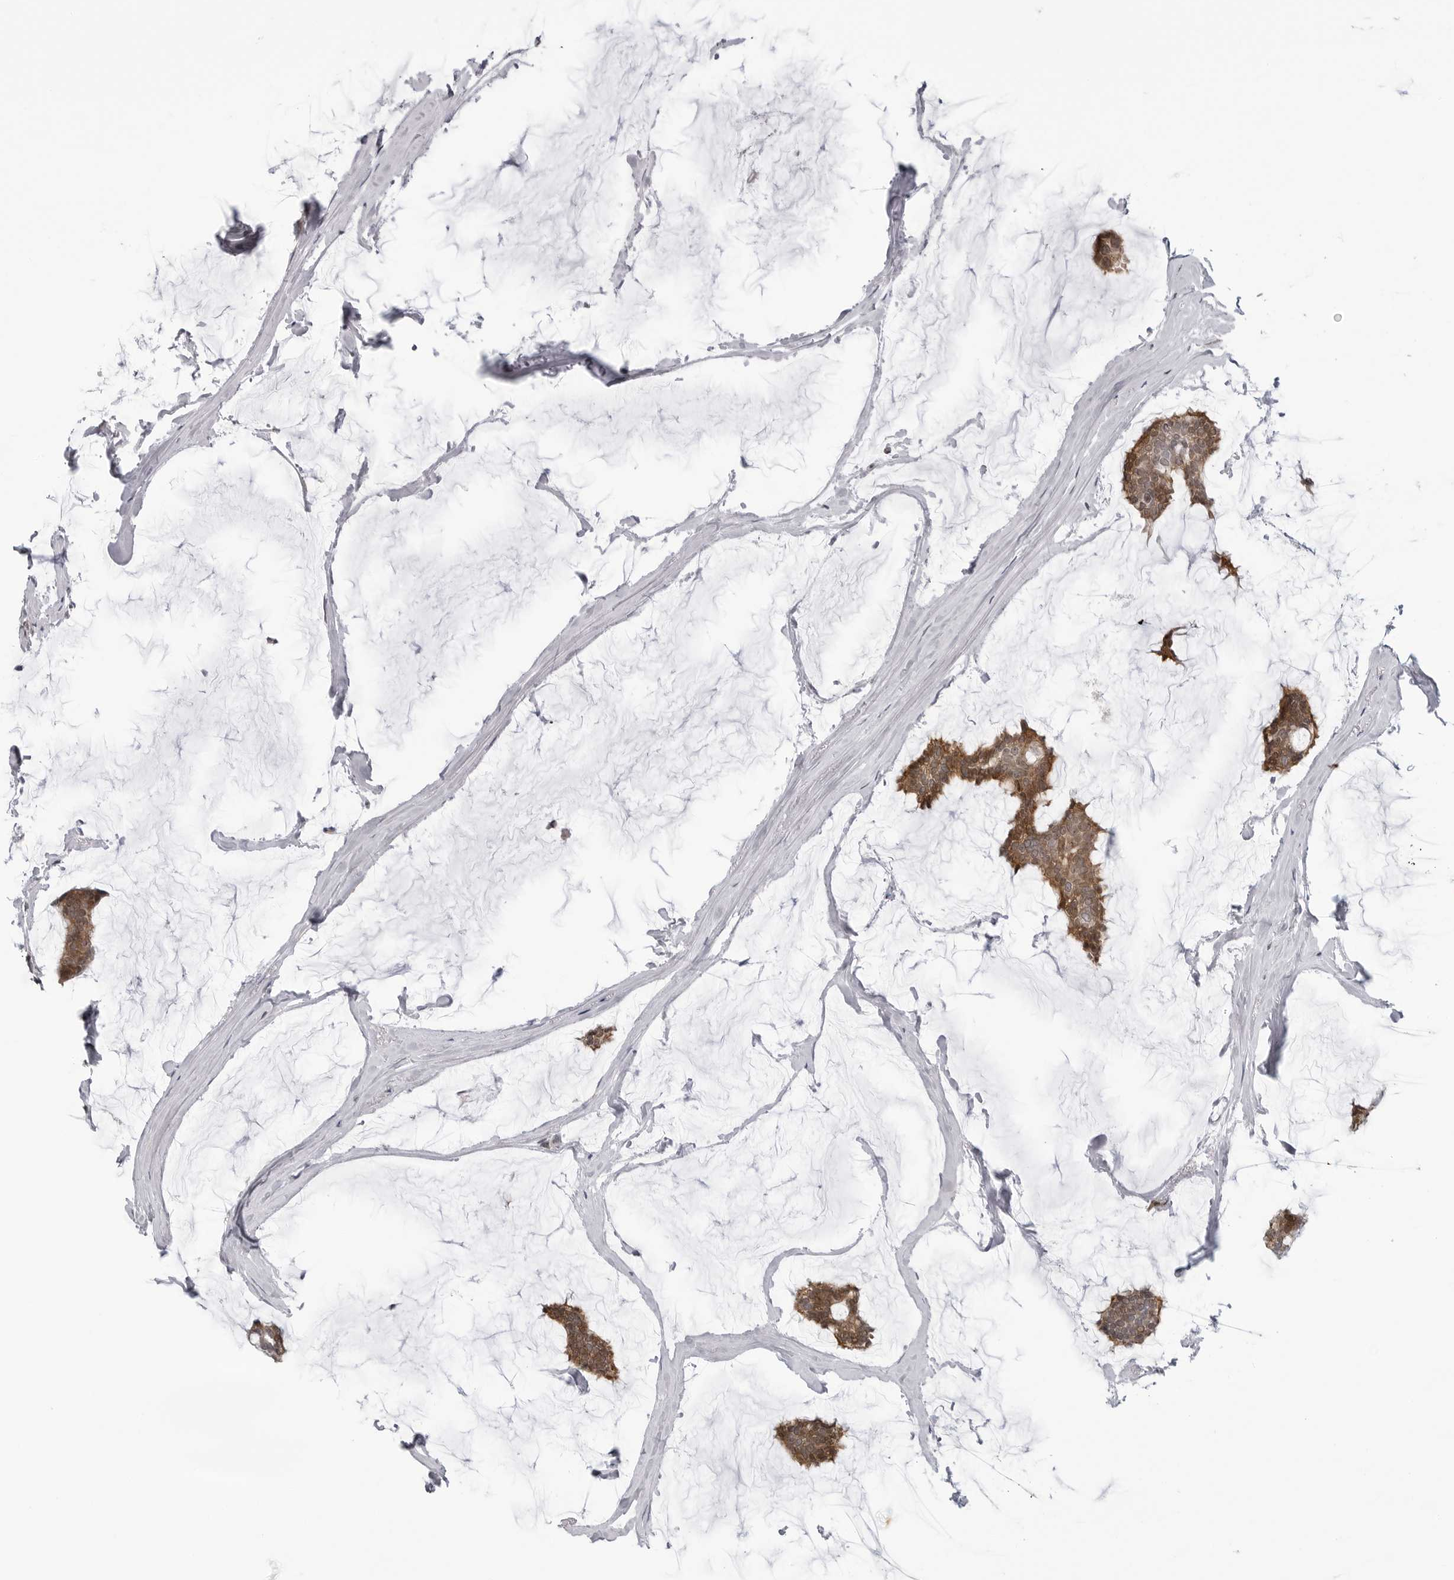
{"staining": {"intensity": "moderate", "quantity": ">75%", "location": "cytoplasmic/membranous"}, "tissue": "breast cancer", "cell_type": "Tumor cells", "image_type": "cancer", "snomed": [{"axis": "morphology", "description": "Duct carcinoma"}, {"axis": "topography", "description": "Breast"}], "caption": "Approximately >75% of tumor cells in human breast cancer display moderate cytoplasmic/membranous protein expression as visualized by brown immunohistochemical staining.", "gene": "ADAMTS5", "patient": {"sex": "female", "age": 93}}